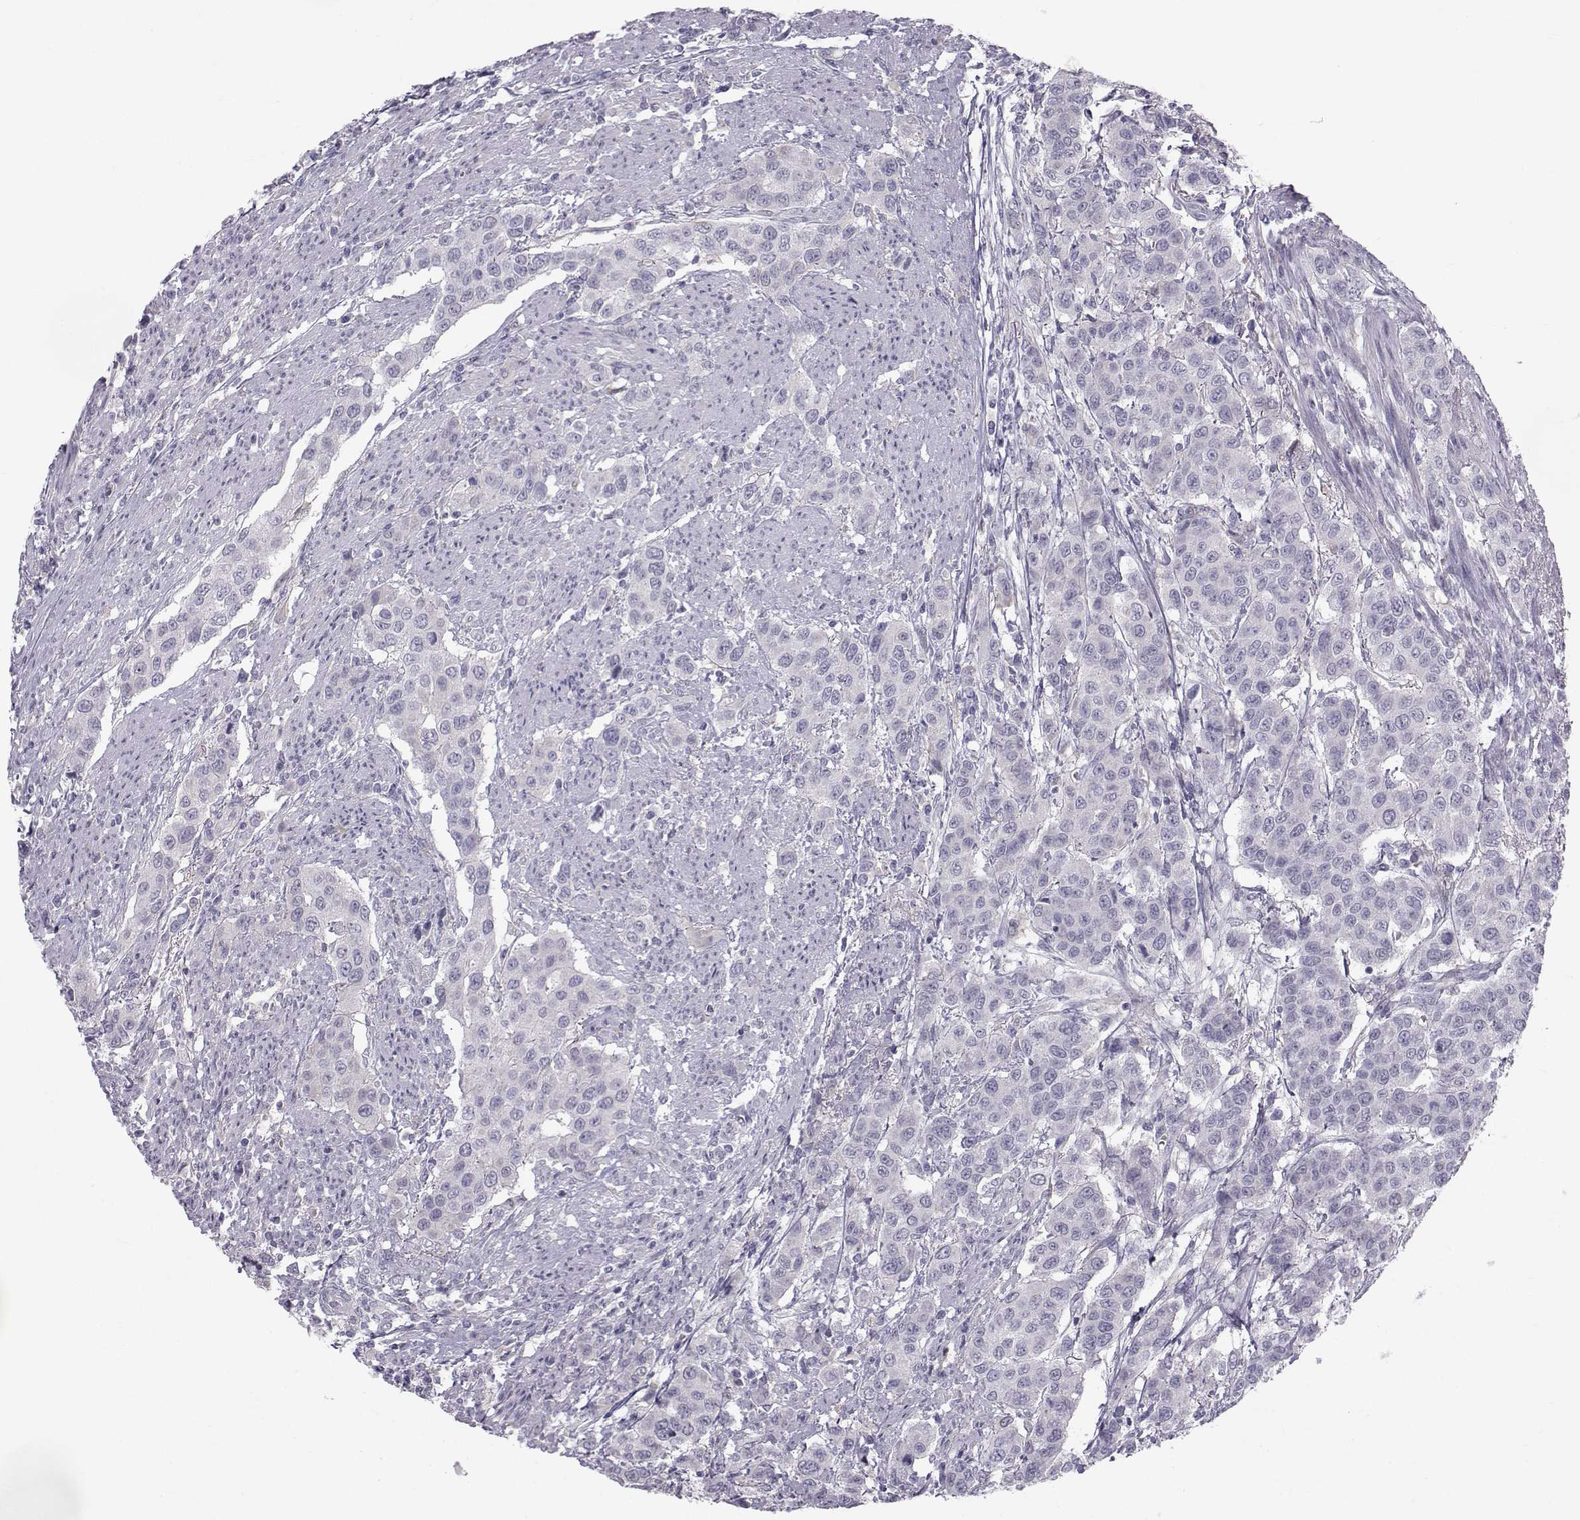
{"staining": {"intensity": "negative", "quantity": "none", "location": "none"}, "tissue": "urothelial cancer", "cell_type": "Tumor cells", "image_type": "cancer", "snomed": [{"axis": "morphology", "description": "Urothelial carcinoma, High grade"}, {"axis": "topography", "description": "Urinary bladder"}], "caption": "This is a micrograph of immunohistochemistry (IHC) staining of high-grade urothelial carcinoma, which shows no positivity in tumor cells.", "gene": "GARIN3", "patient": {"sex": "female", "age": 58}}